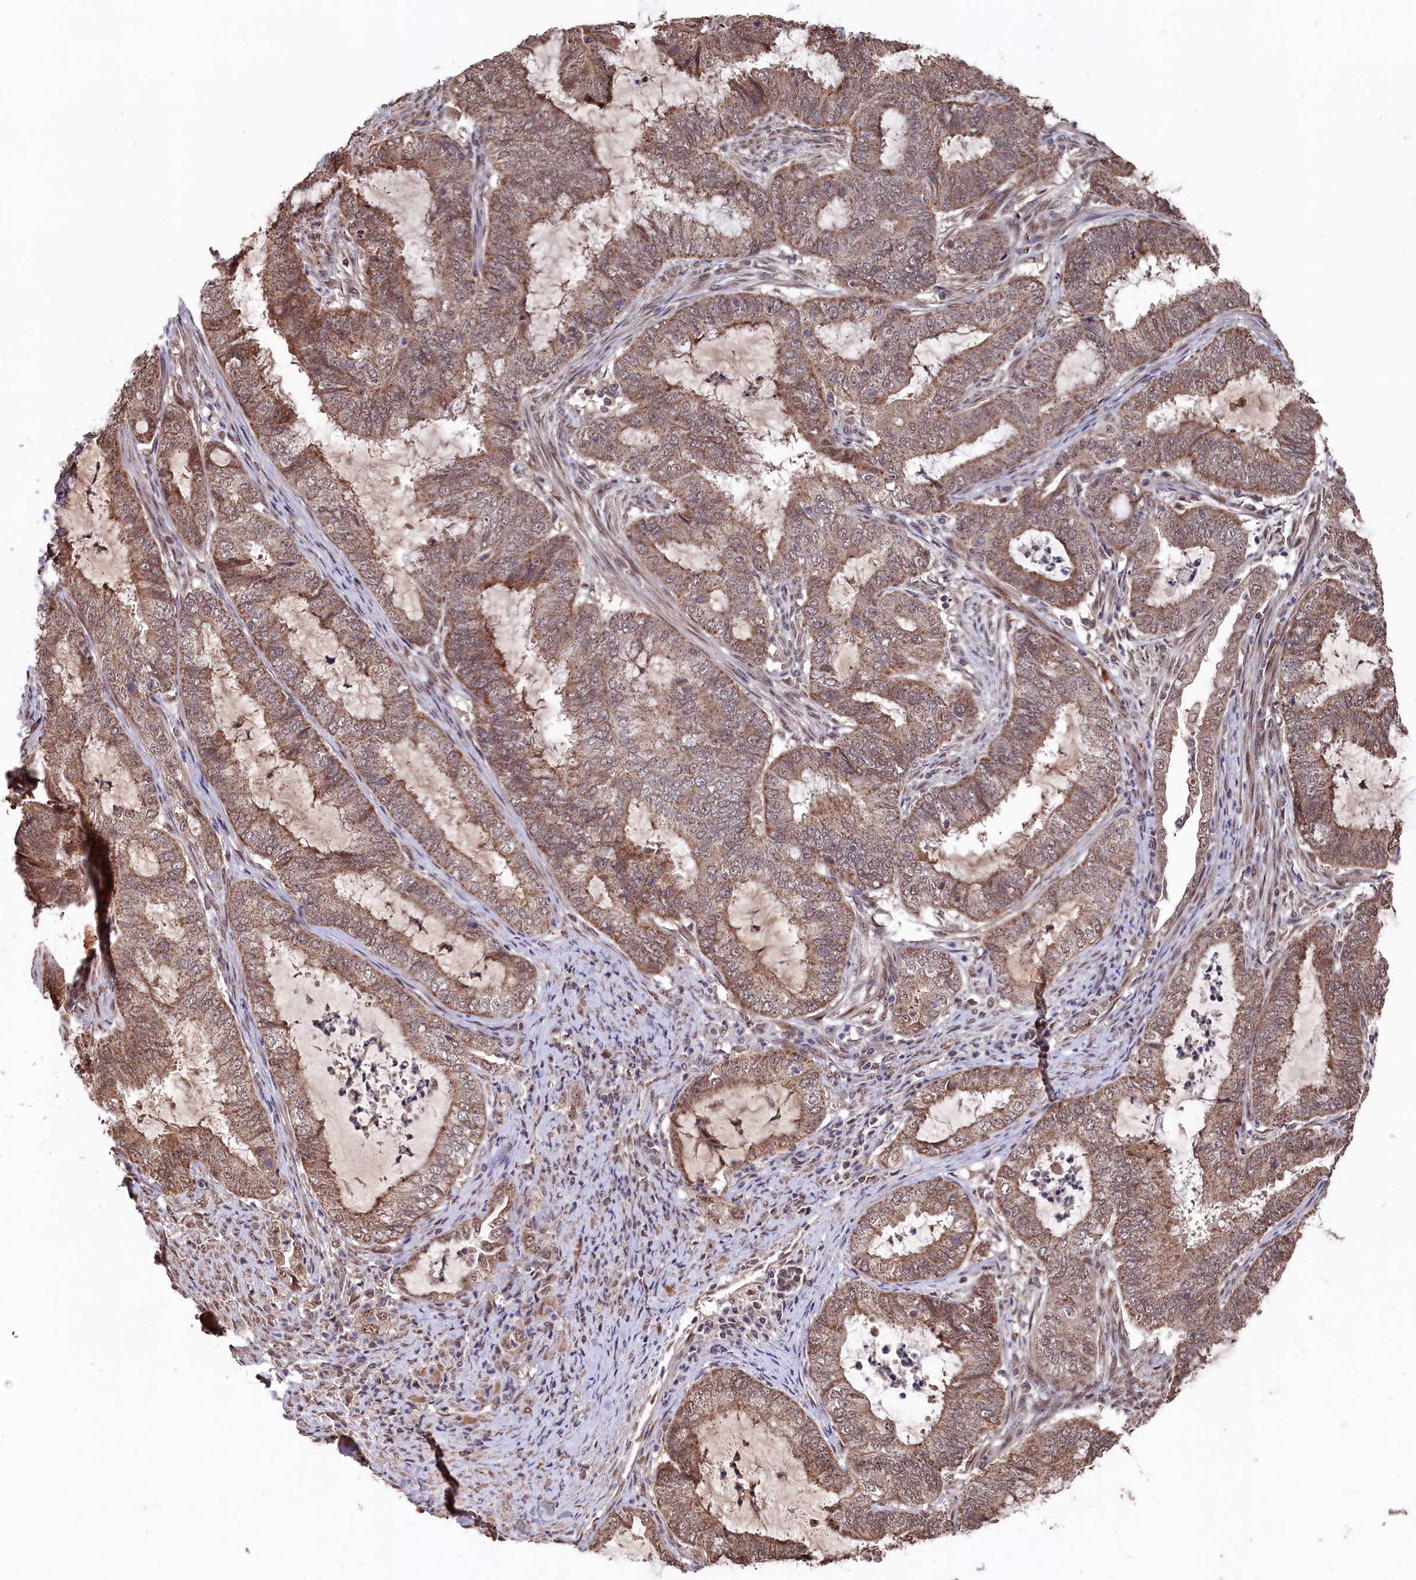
{"staining": {"intensity": "moderate", "quantity": ">75%", "location": "cytoplasmic/membranous,nuclear"}, "tissue": "endometrial cancer", "cell_type": "Tumor cells", "image_type": "cancer", "snomed": [{"axis": "morphology", "description": "Adenocarcinoma, NOS"}, {"axis": "topography", "description": "Endometrium"}], "caption": "High-magnification brightfield microscopy of endometrial cancer (adenocarcinoma) stained with DAB (3,3'-diaminobenzidine) (brown) and counterstained with hematoxylin (blue). tumor cells exhibit moderate cytoplasmic/membranous and nuclear expression is seen in about>75% of cells.", "gene": "CLPX", "patient": {"sex": "female", "age": 51}}